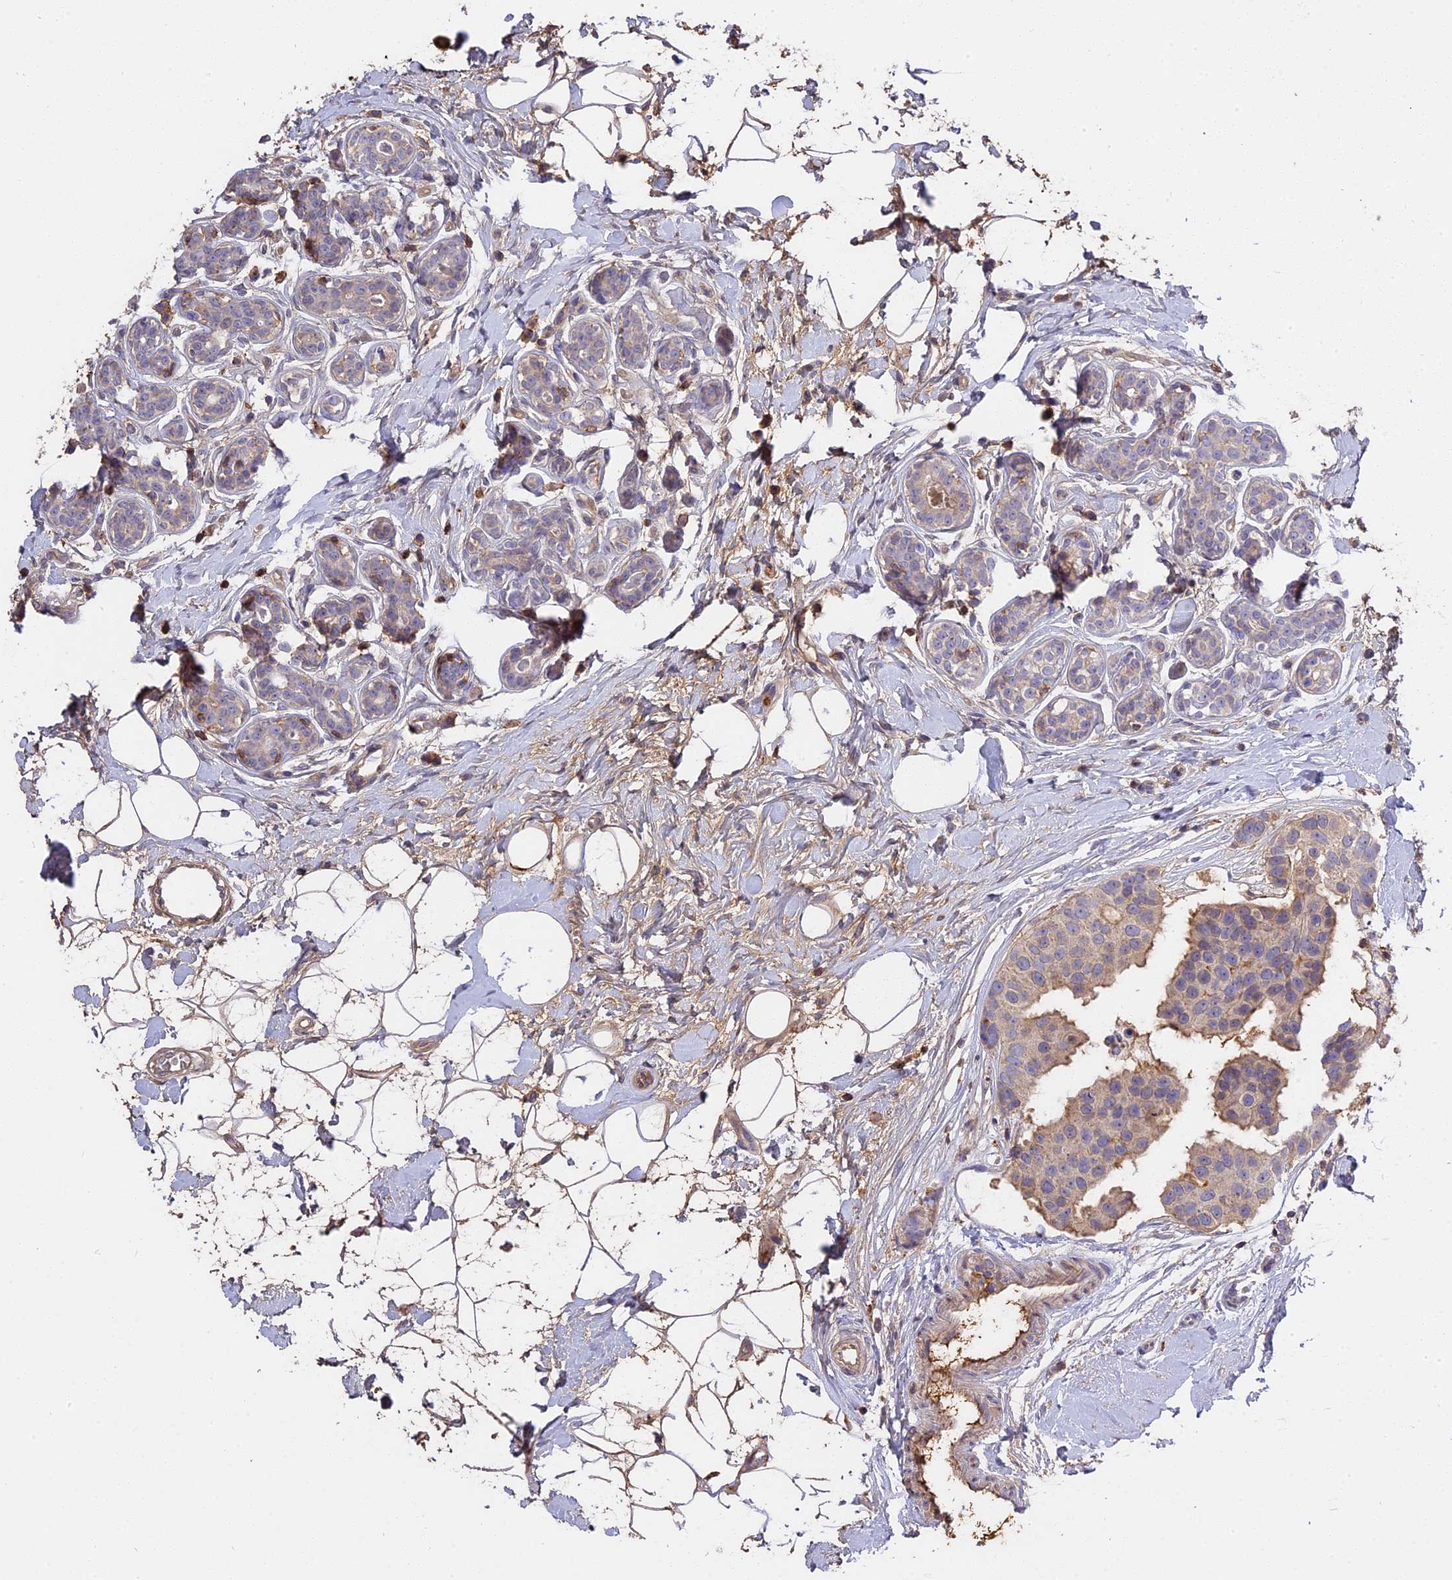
{"staining": {"intensity": "negative", "quantity": "none", "location": "none"}, "tissue": "breast cancer", "cell_type": "Tumor cells", "image_type": "cancer", "snomed": [{"axis": "morphology", "description": "Normal tissue, NOS"}, {"axis": "morphology", "description": "Duct carcinoma"}, {"axis": "topography", "description": "Breast"}], "caption": "The micrograph demonstrates no significant expression in tumor cells of infiltrating ductal carcinoma (breast).", "gene": "CFAP119", "patient": {"sex": "female", "age": 39}}